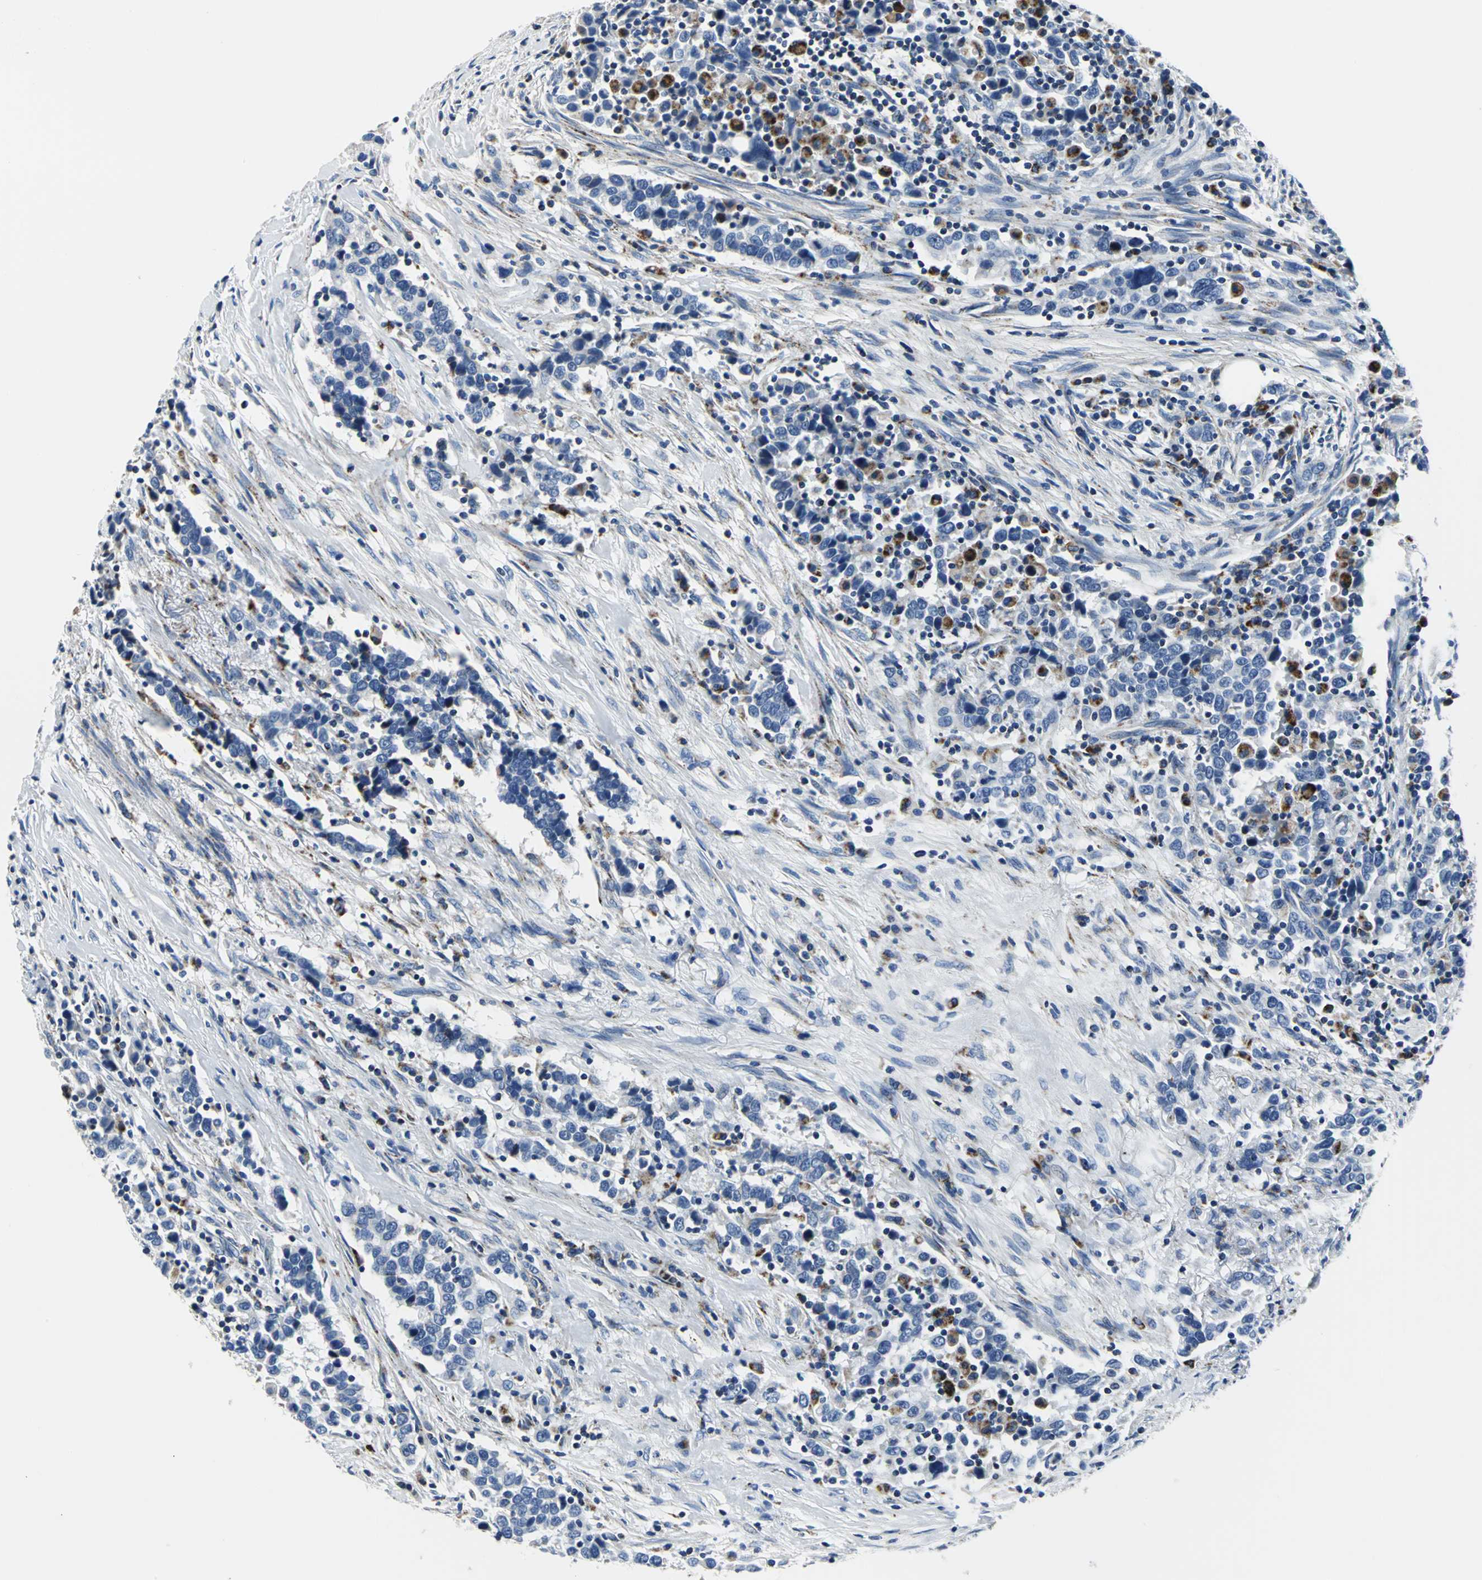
{"staining": {"intensity": "weak", "quantity": "<25%", "location": "cytoplasmic/membranous"}, "tissue": "urothelial cancer", "cell_type": "Tumor cells", "image_type": "cancer", "snomed": [{"axis": "morphology", "description": "Urothelial carcinoma, High grade"}, {"axis": "topography", "description": "Urinary bladder"}], "caption": "Protein analysis of urothelial carcinoma (high-grade) displays no significant expression in tumor cells.", "gene": "IFI6", "patient": {"sex": "male", "age": 61}}